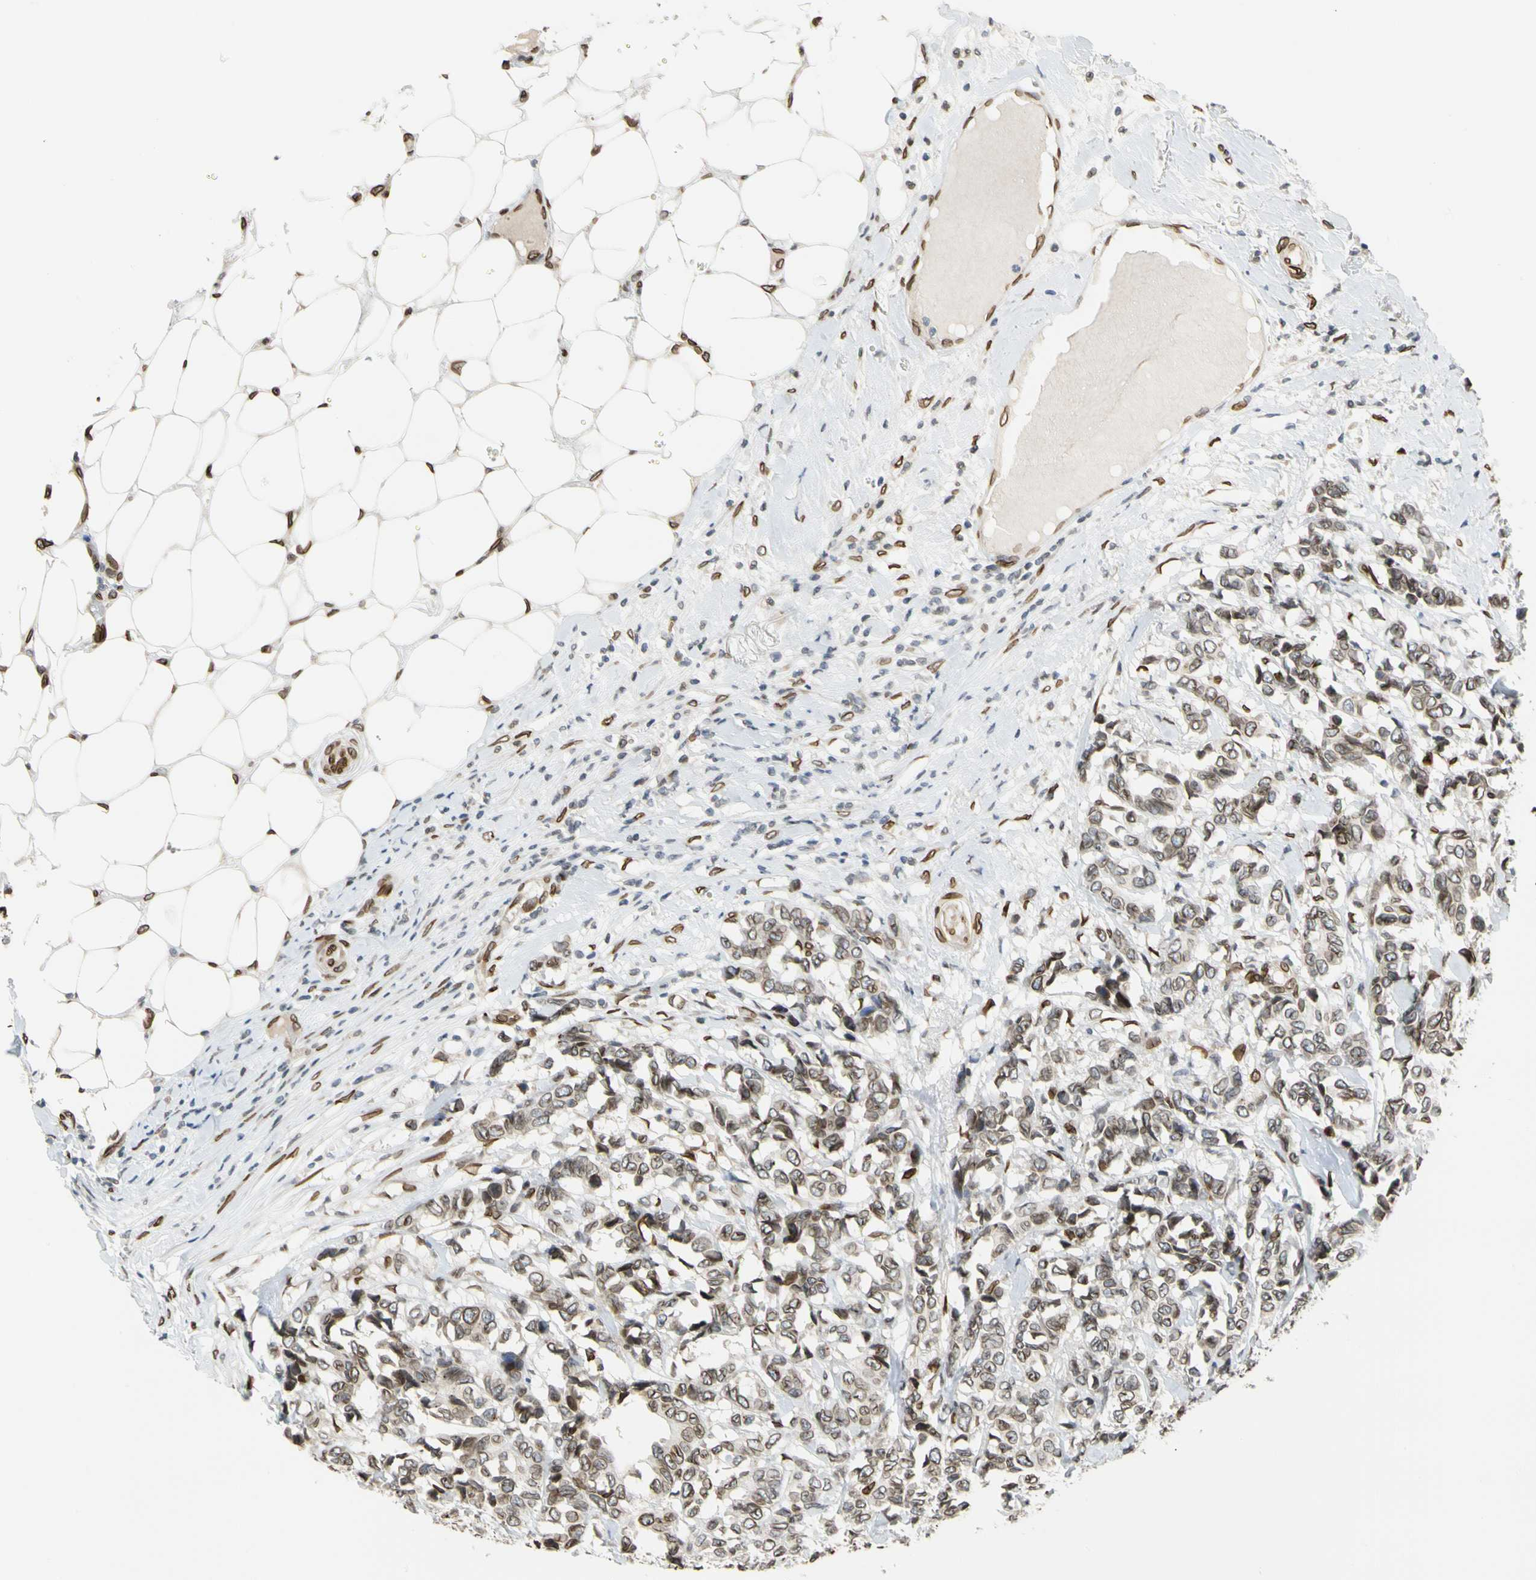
{"staining": {"intensity": "moderate", "quantity": ">75%", "location": "cytoplasmic/membranous,nuclear"}, "tissue": "breast cancer", "cell_type": "Tumor cells", "image_type": "cancer", "snomed": [{"axis": "morphology", "description": "Duct carcinoma"}, {"axis": "topography", "description": "Breast"}], "caption": "Brown immunohistochemical staining in invasive ductal carcinoma (breast) displays moderate cytoplasmic/membranous and nuclear expression in approximately >75% of tumor cells. The protein of interest is stained brown, and the nuclei are stained in blue (DAB (3,3'-diaminobenzidine) IHC with brightfield microscopy, high magnification).", "gene": "SUN1", "patient": {"sex": "female", "age": 87}}